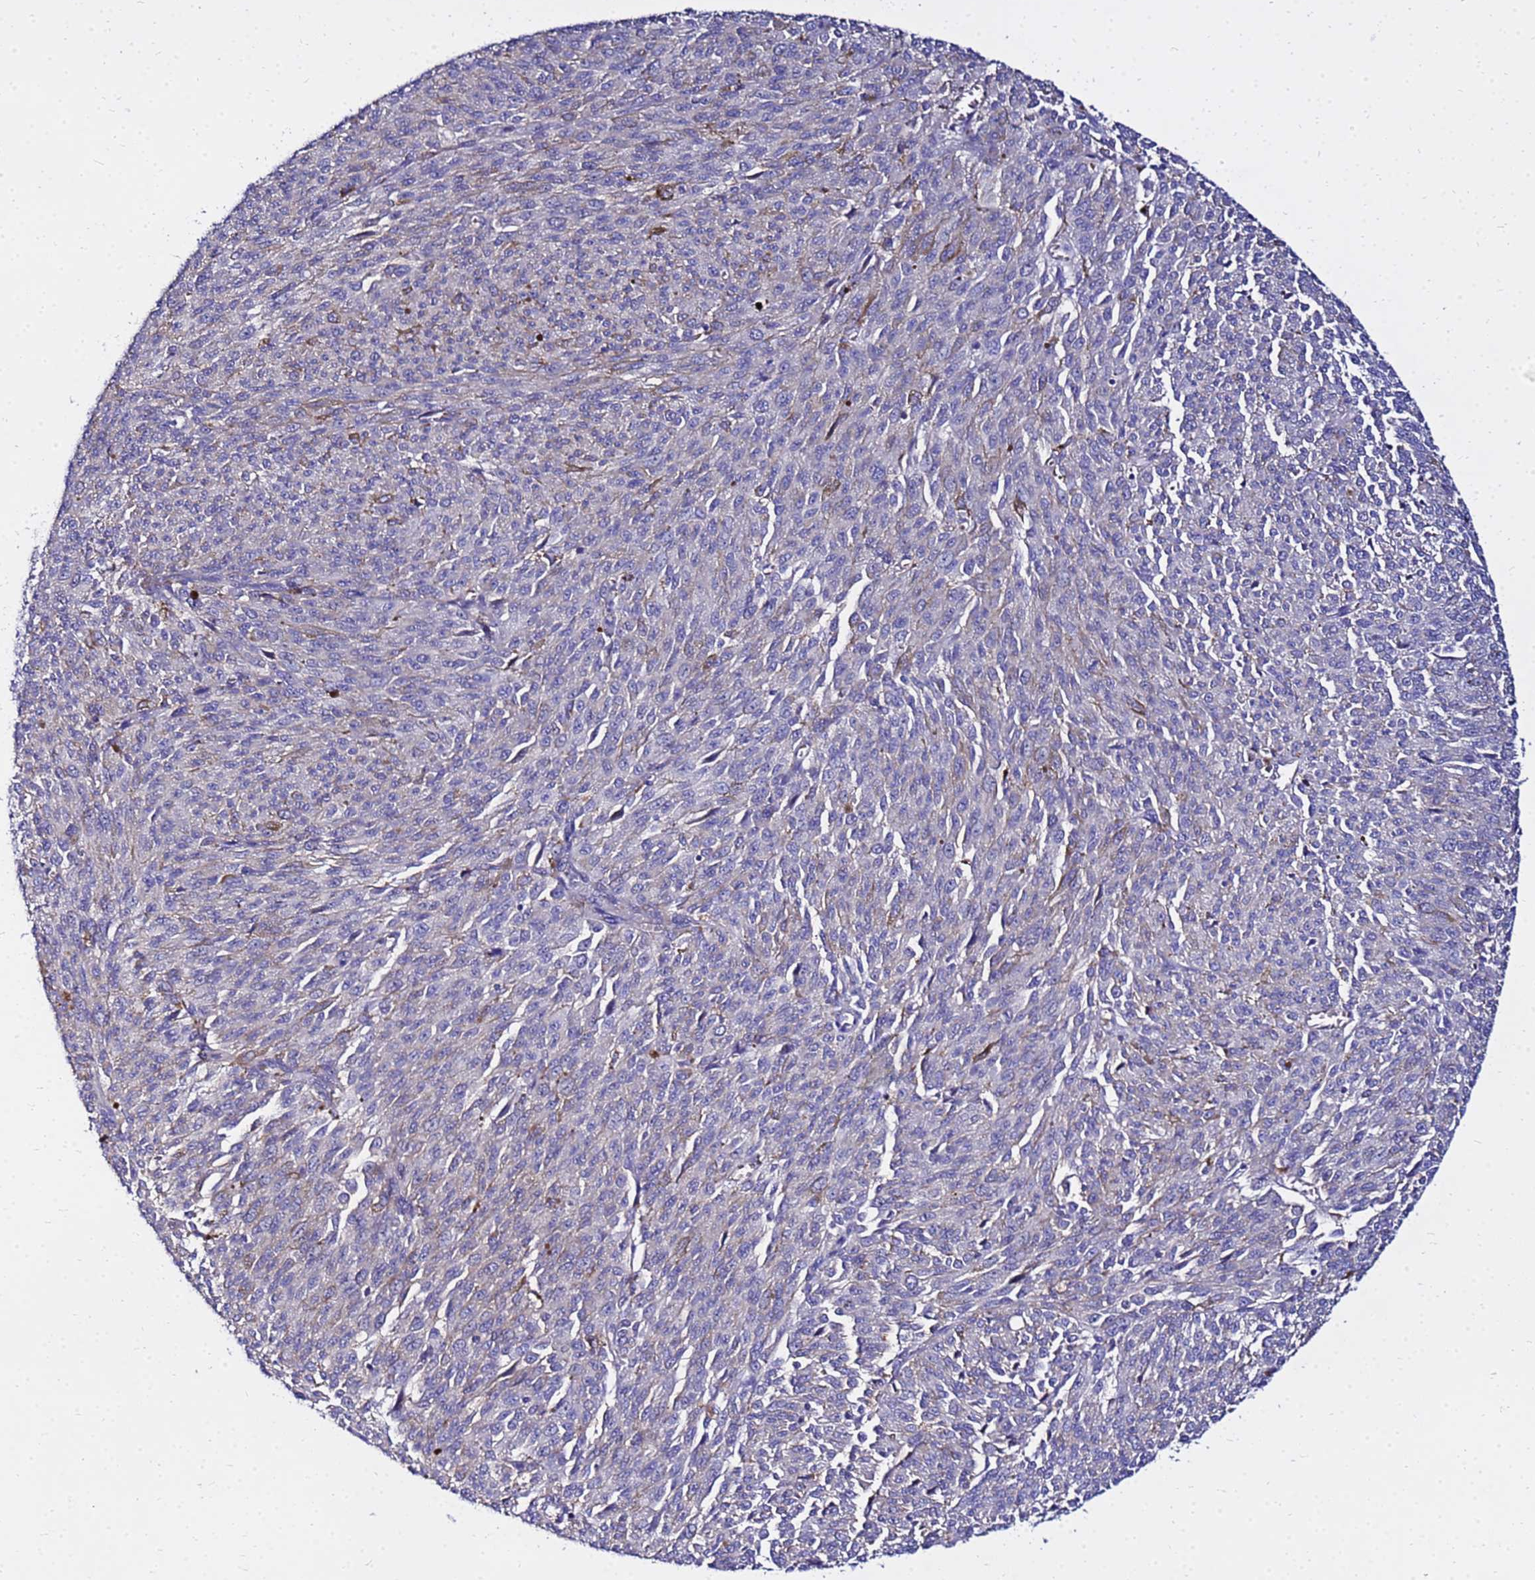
{"staining": {"intensity": "negative", "quantity": "none", "location": "none"}, "tissue": "melanoma", "cell_type": "Tumor cells", "image_type": "cancer", "snomed": [{"axis": "morphology", "description": "Malignant melanoma, NOS"}, {"axis": "topography", "description": "Skin"}], "caption": "Immunohistochemistry micrograph of neoplastic tissue: human malignant melanoma stained with DAB (3,3'-diaminobenzidine) shows no significant protein staining in tumor cells.", "gene": "HERC5", "patient": {"sex": "female", "age": 52}}